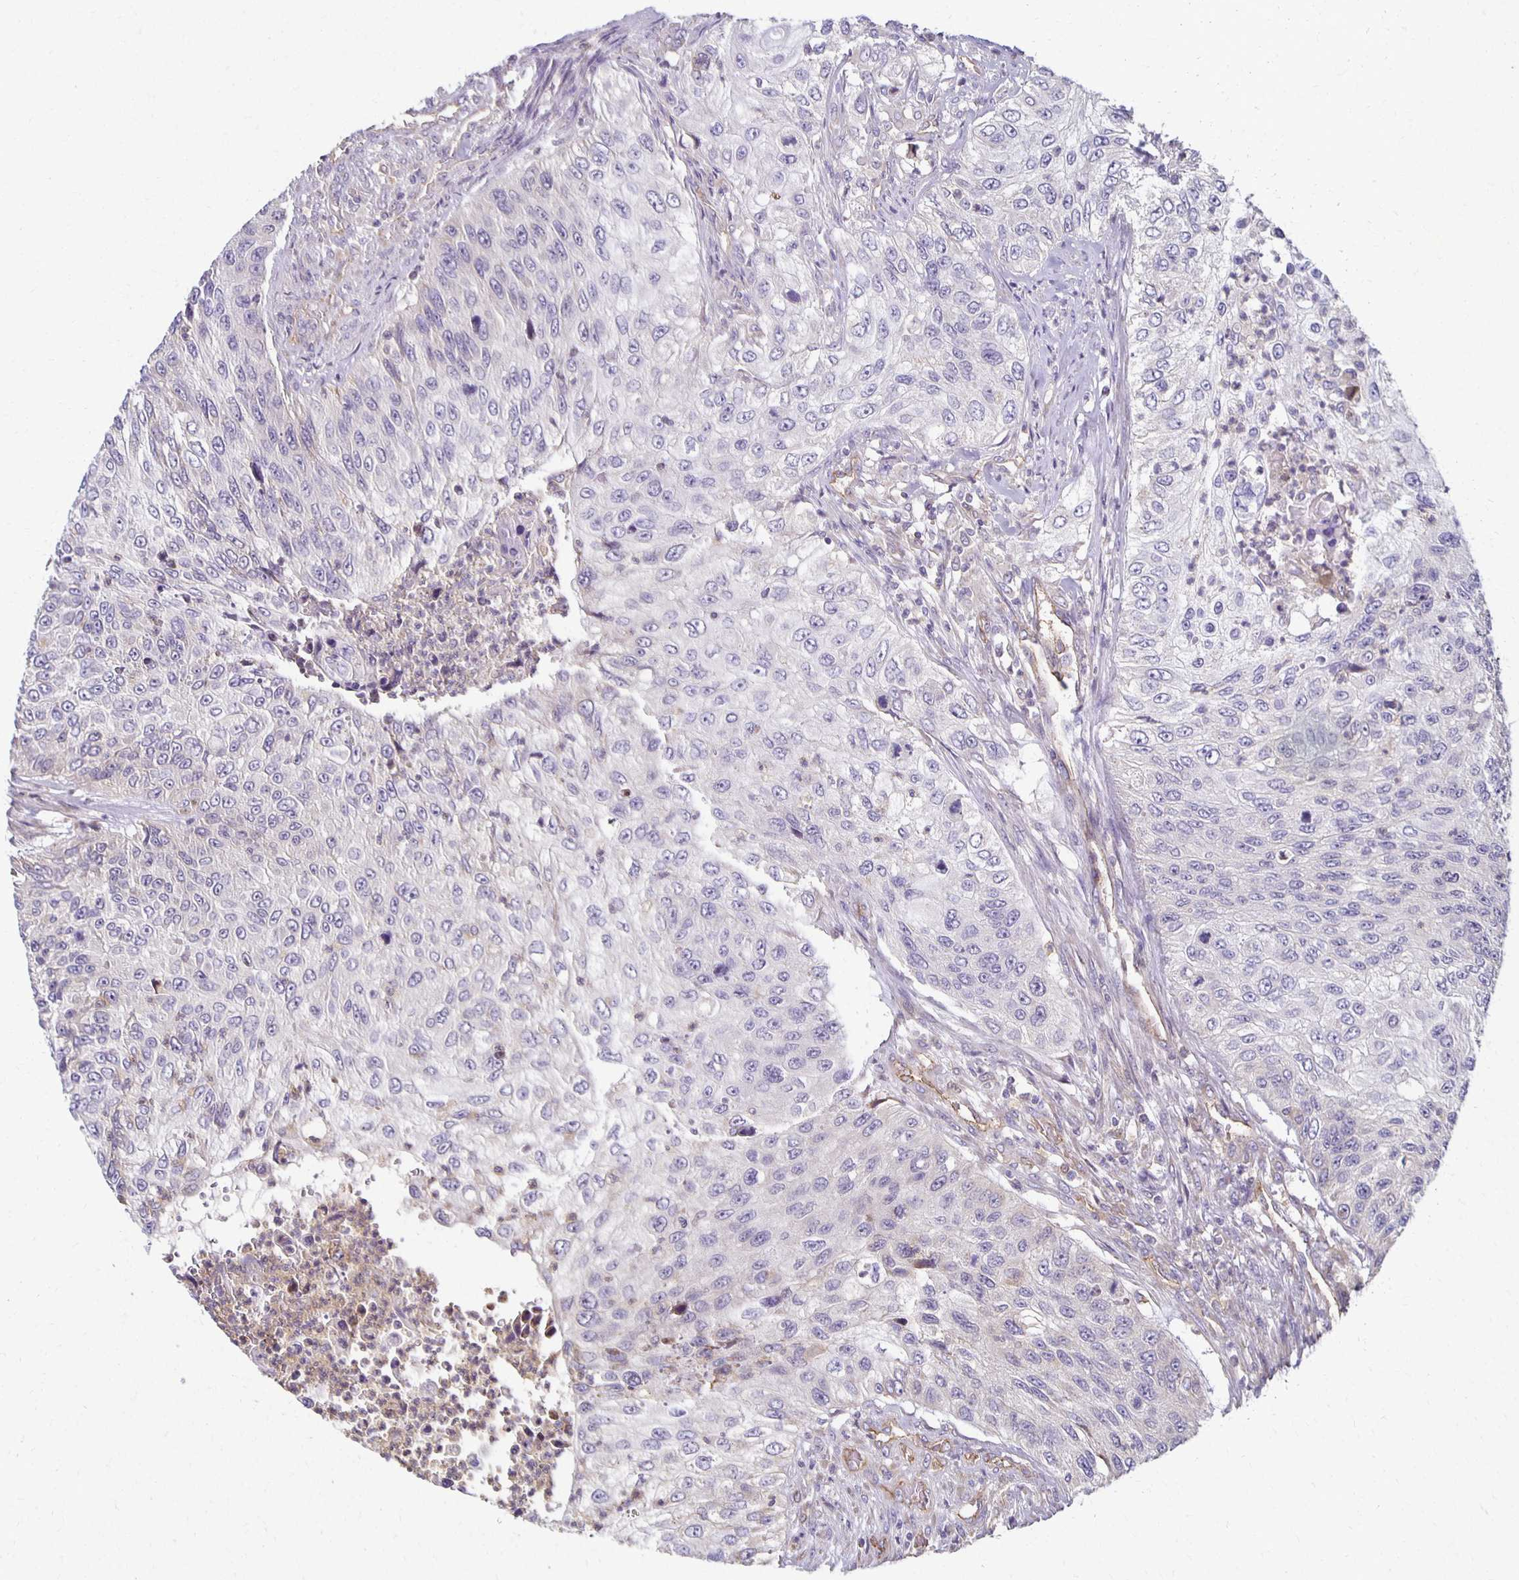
{"staining": {"intensity": "negative", "quantity": "none", "location": "none"}, "tissue": "urothelial cancer", "cell_type": "Tumor cells", "image_type": "cancer", "snomed": [{"axis": "morphology", "description": "Urothelial carcinoma, High grade"}, {"axis": "topography", "description": "Urinary bladder"}], "caption": "DAB (3,3'-diaminobenzidine) immunohistochemical staining of human urothelial cancer demonstrates no significant staining in tumor cells. (IHC, brightfield microscopy, high magnification).", "gene": "GPX4", "patient": {"sex": "female", "age": 60}}